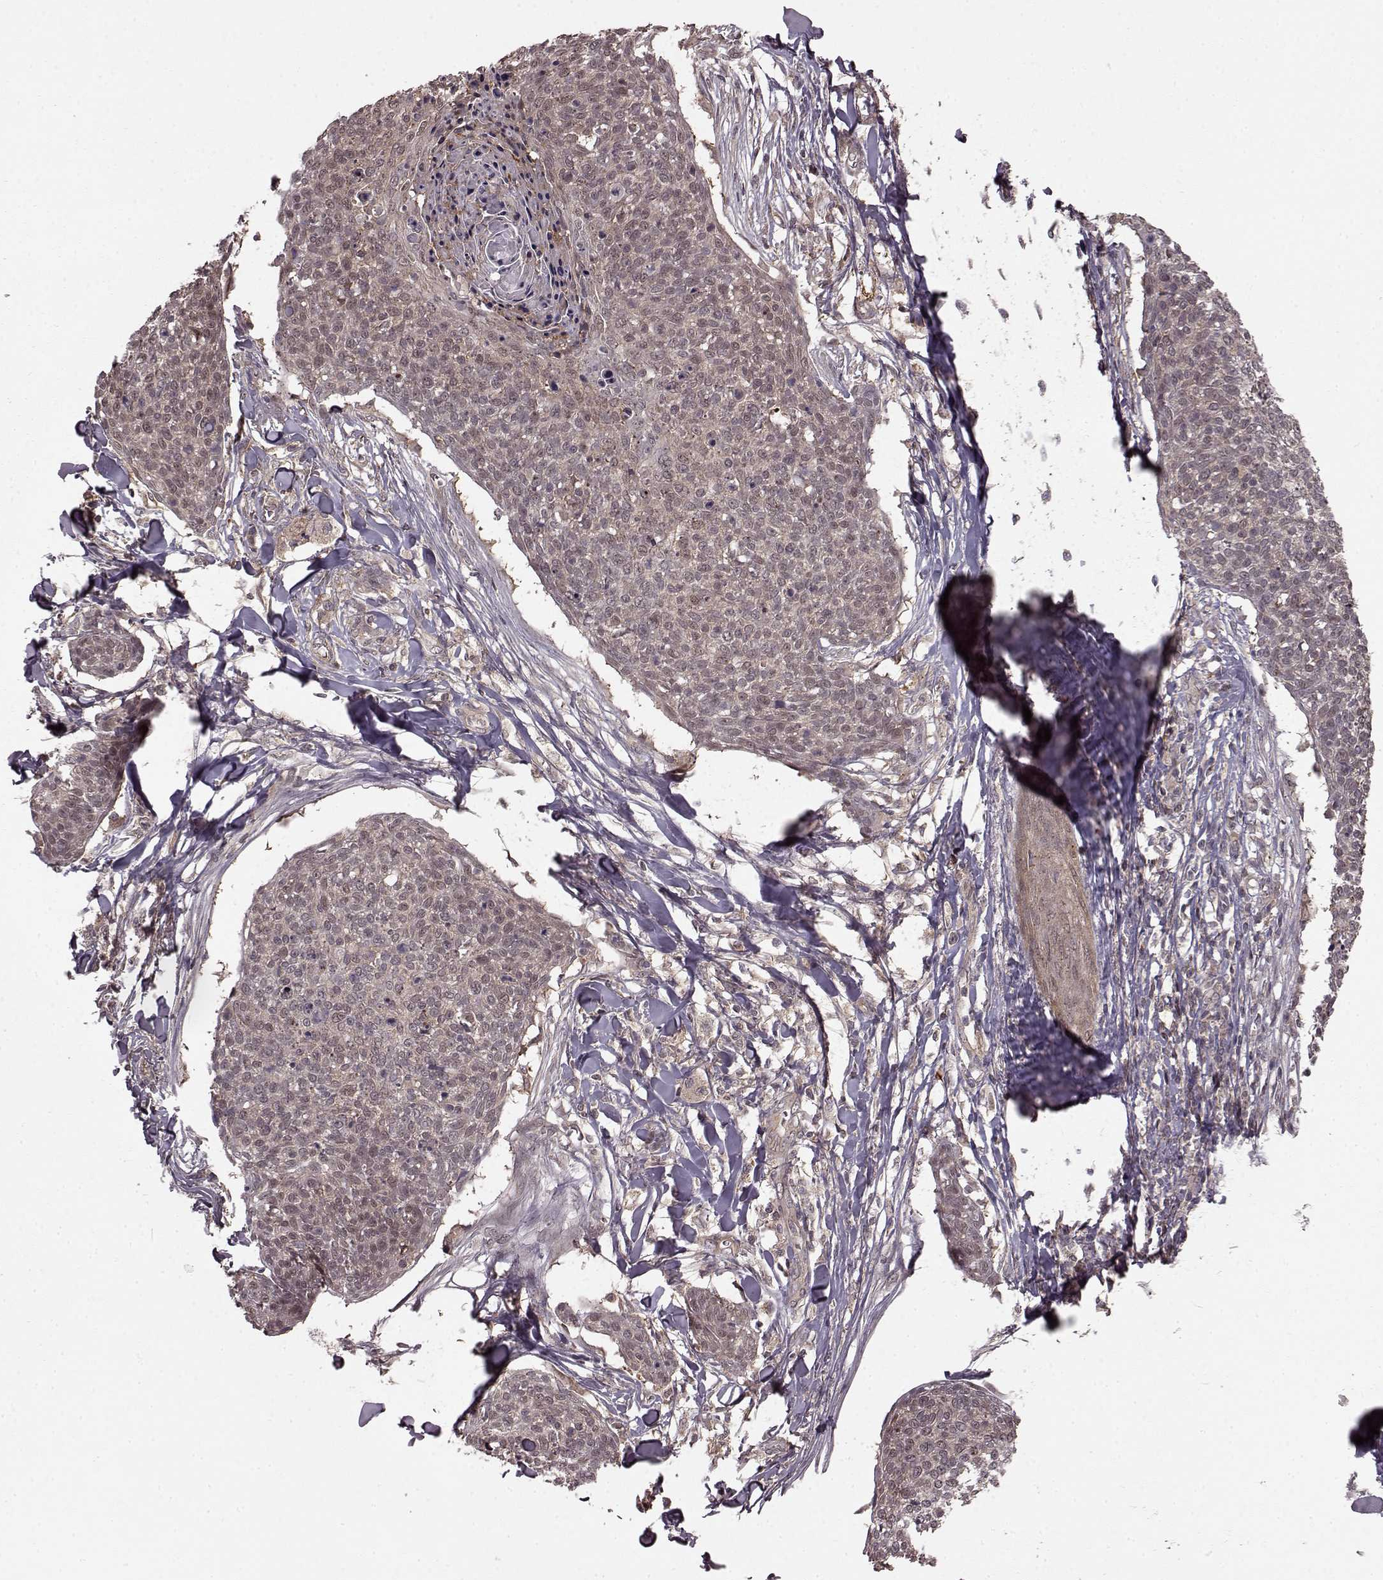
{"staining": {"intensity": "negative", "quantity": "none", "location": "none"}, "tissue": "skin cancer", "cell_type": "Tumor cells", "image_type": "cancer", "snomed": [{"axis": "morphology", "description": "Squamous cell carcinoma, NOS"}, {"axis": "topography", "description": "Skin"}, {"axis": "topography", "description": "Vulva"}], "caption": "Skin cancer was stained to show a protein in brown. There is no significant staining in tumor cells.", "gene": "GSS", "patient": {"sex": "female", "age": 75}}